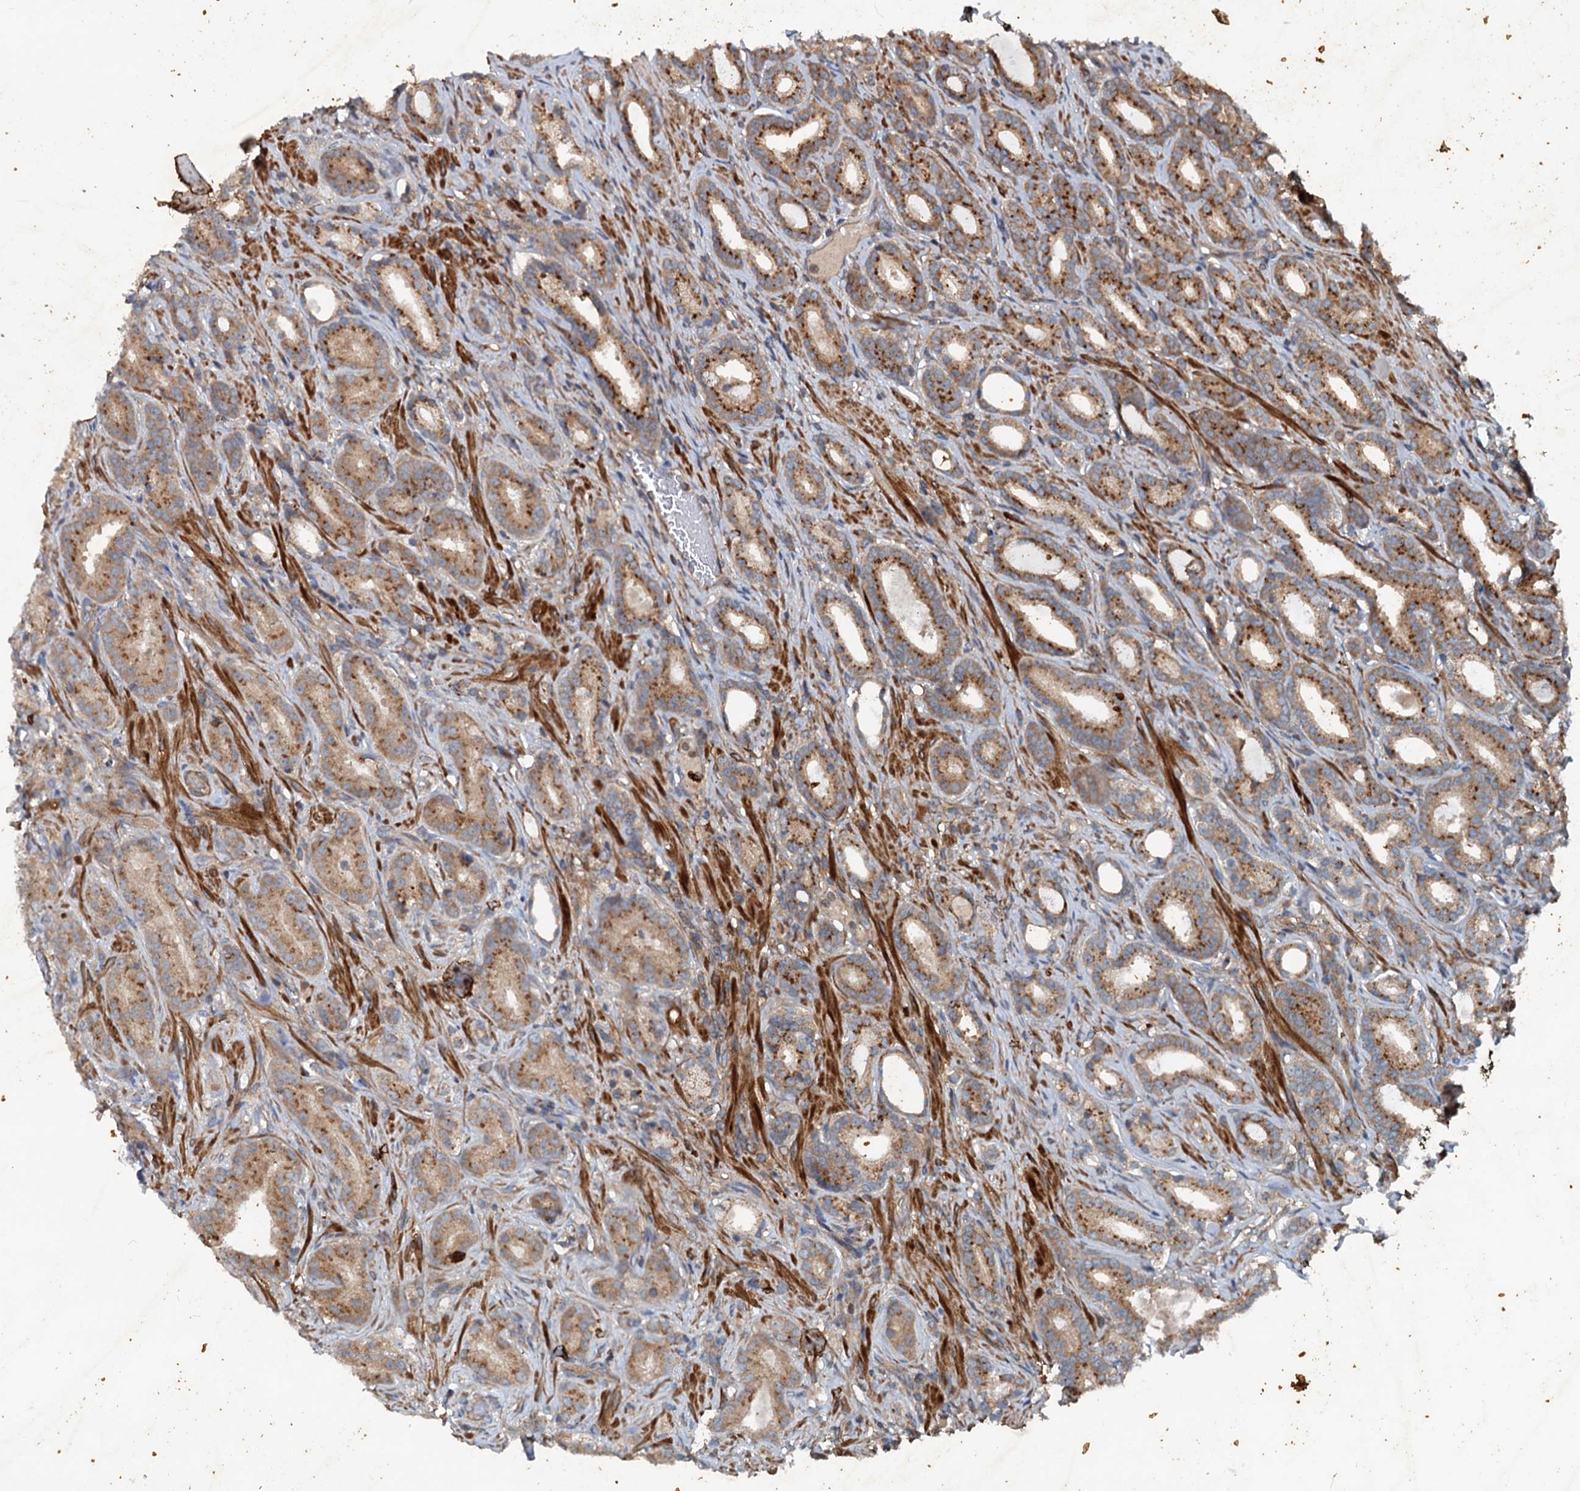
{"staining": {"intensity": "moderate", "quantity": ">75%", "location": "cytoplasmic/membranous"}, "tissue": "prostate cancer", "cell_type": "Tumor cells", "image_type": "cancer", "snomed": [{"axis": "morphology", "description": "Adenocarcinoma, Low grade"}, {"axis": "topography", "description": "Prostate"}], "caption": "Adenocarcinoma (low-grade) (prostate) stained for a protein (brown) demonstrates moderate cytoplasmic/membranous positive staining in approximately >75% of tumor cells.", "gene": "TEDC1", "patient": {"sex": "male", "age": 71}}